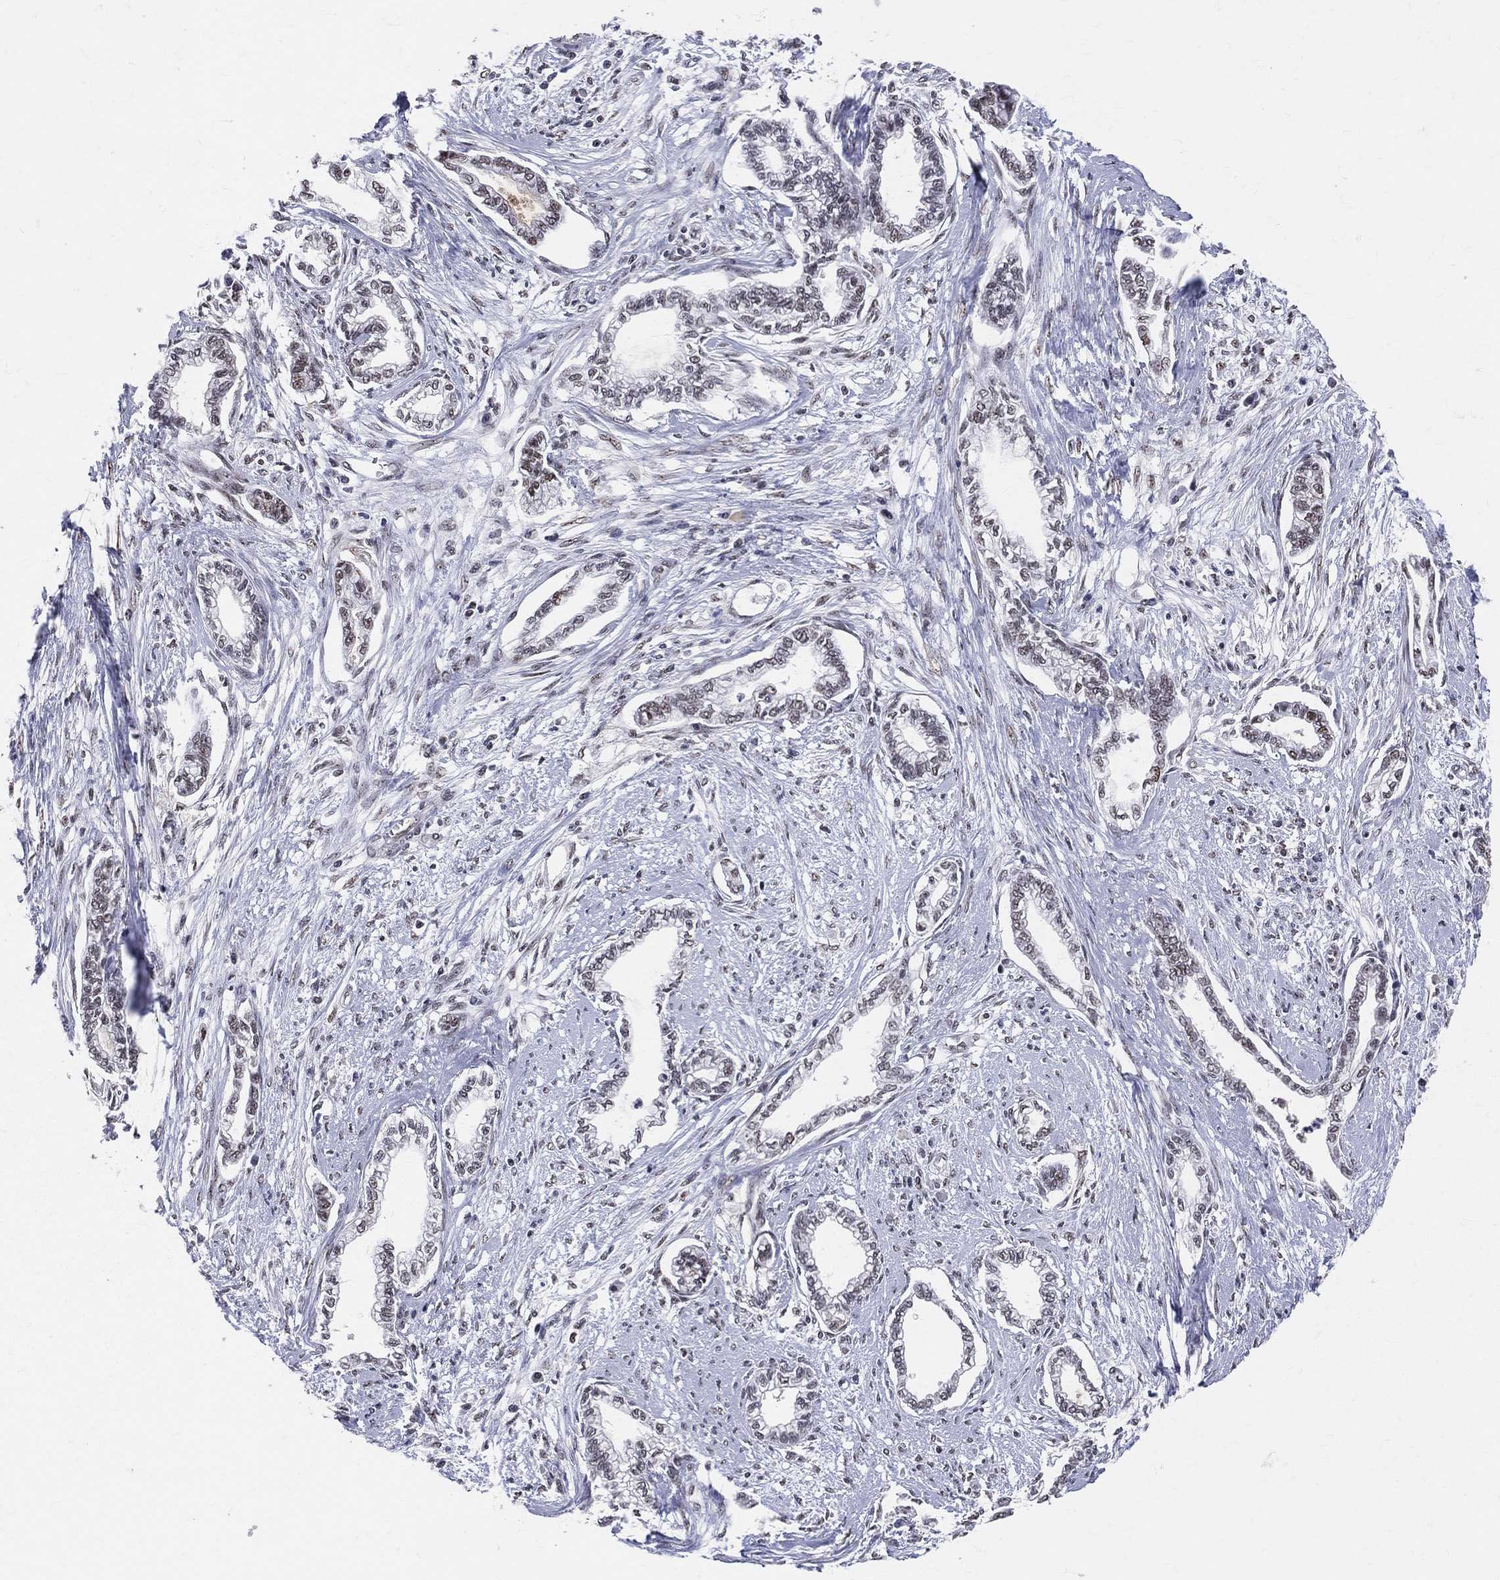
{"staining": {"intensity": "moderate", "quantity": "<25%", "location": "nuclear"}, "tissue": "cervical cancer", "cell_type": "Tumor cells", "image_type": "cancer", "snomed": [{"axis": "morphology", "description": "Adenocarcinoma, NOS"}, {"axis": "topography", "description": "Cervix"}], "caption": "IHC histopathology image of cervical cancer stained for a protein (brown), which reveals low levels of moderate nuclear positivity in approximately <25% of tumor cells.", "gene": "CDK7", "patient": {"sex": "female", "age": 62}}